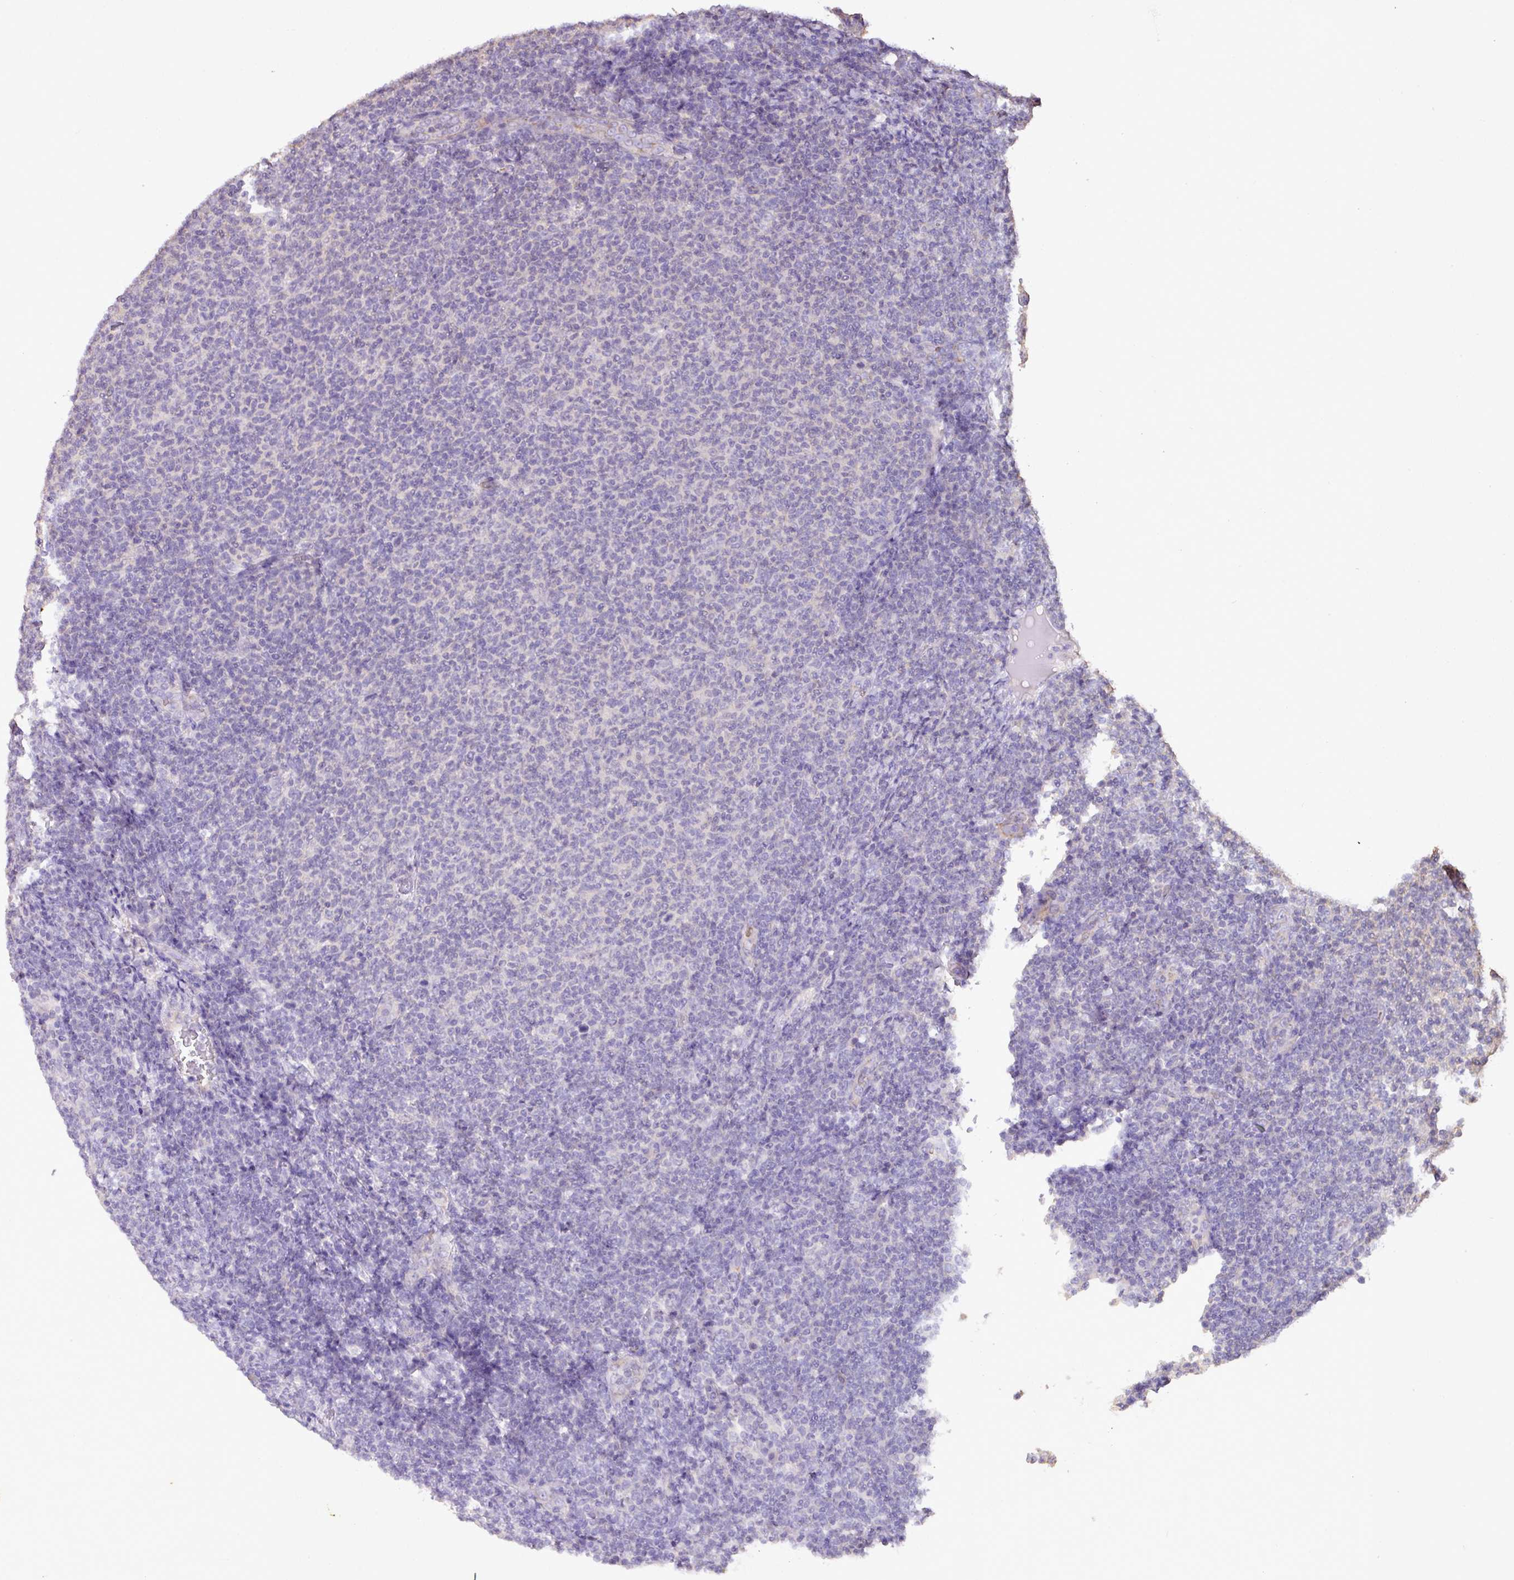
{"staining": {"intensity": "negative", "quantity": "none", "location": "none"}, "tissue": "lymphoma", "cell_type": "Tumor cells", "image_type": "cancer", "snomed": [{"axis": "morphology", "description": "Malignant lymphoma, non-Hodgkin's type, Low grade"}, {"axis": "topography", "description": "Lymph node"}], "caption": "The histopathology image shows no significant staining in tumor cells of lymphoma.", "gene": "AGR3", "patient": {"sex": "male", "age": 66}}